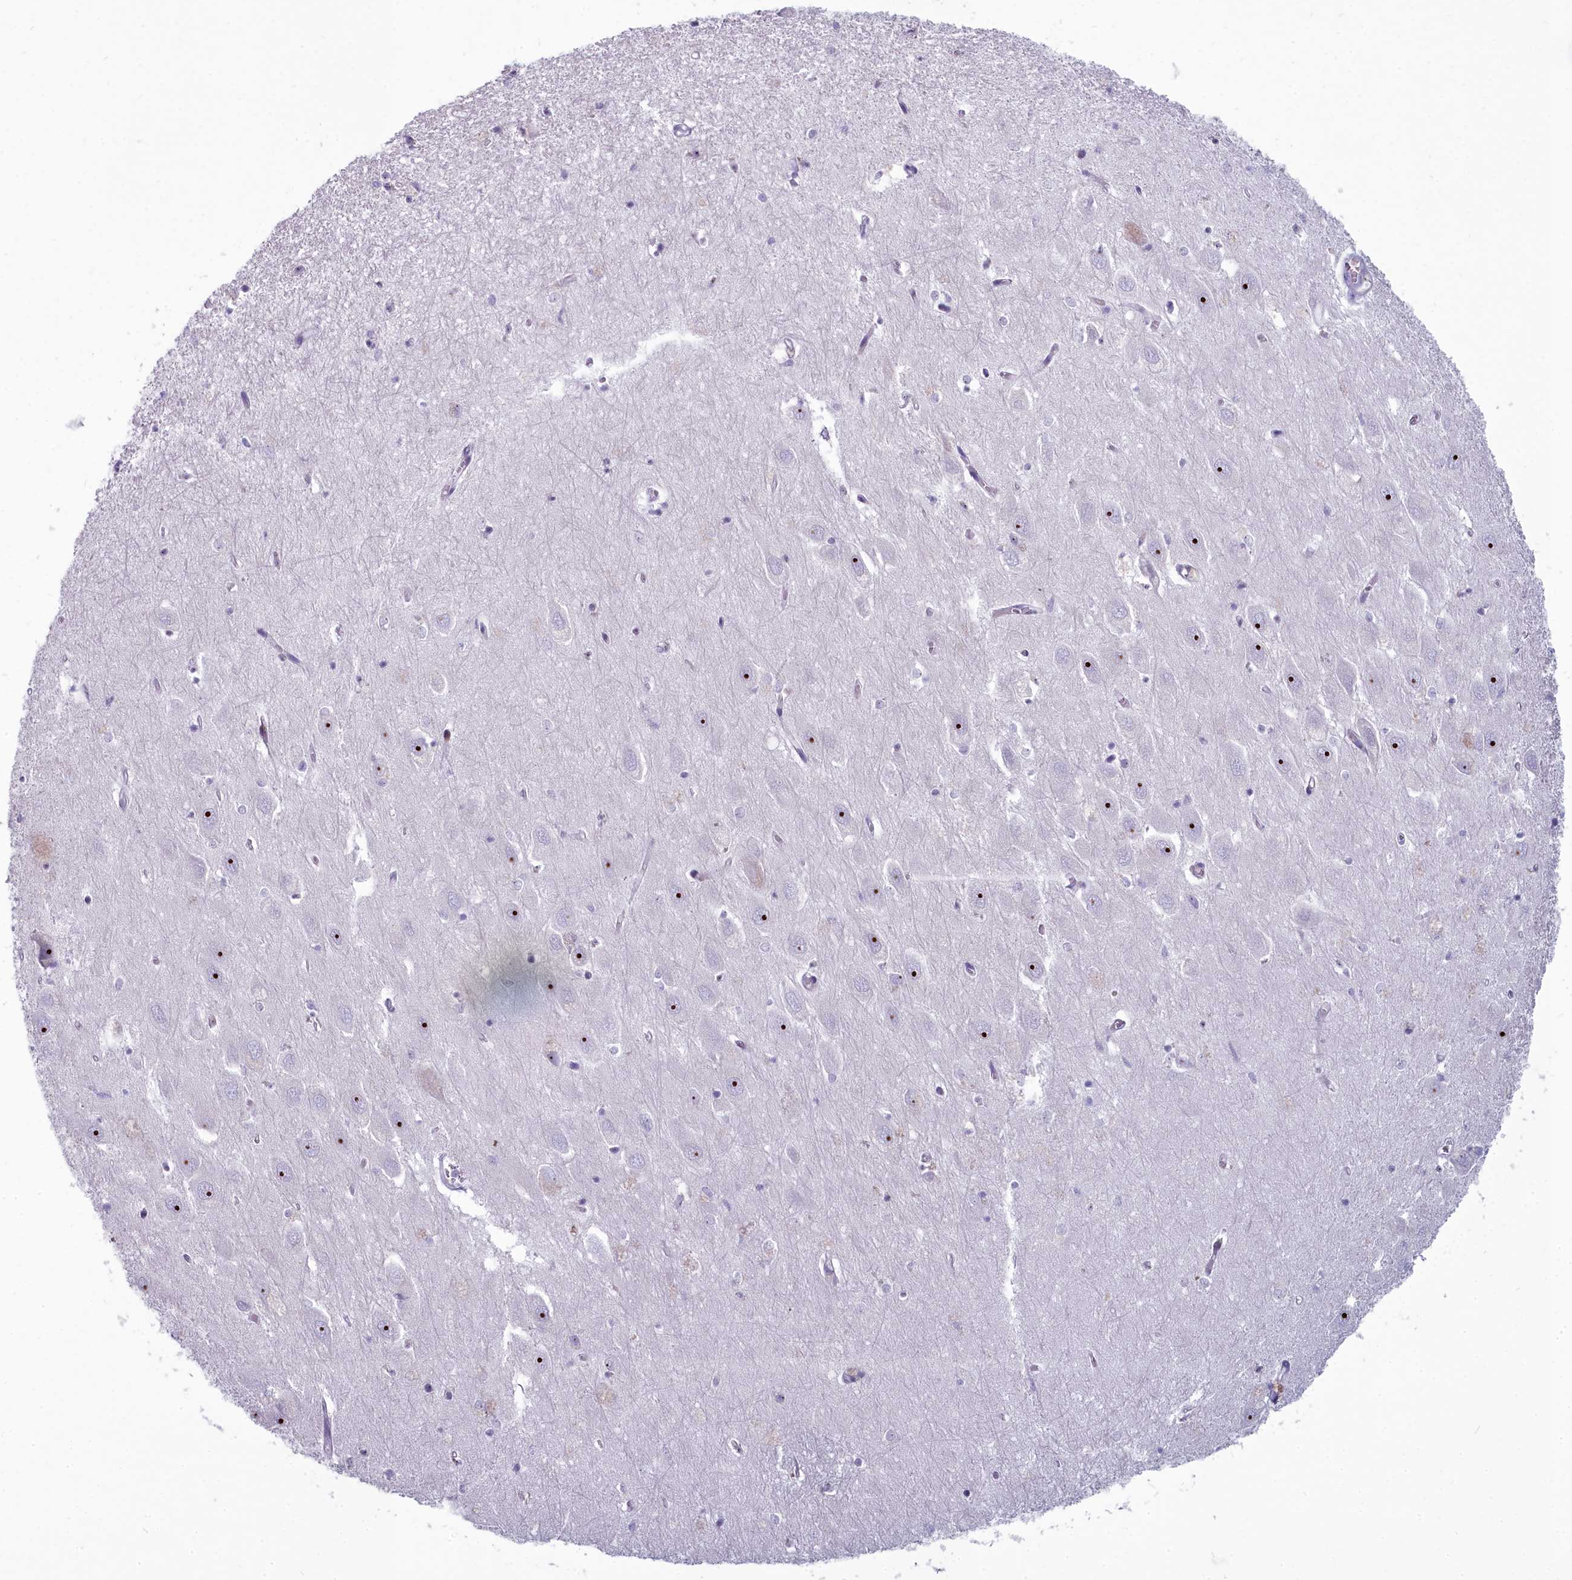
{"staining": {"intensity": "negative", "quantity": "none", "location": "none"}, "tissue": "hippocampus", "cell_type": "Glial cells", "image_type": "normal", "snomed": [{"axis": "morphology", "description": "Normal tissue, NOS"}, {"axis": "topography", "description": "Hippocampus"}], "caption": "This is an immunohistochemistry micrograph of normal hippocampus. There is no staining in glial cells.", "gene": "INSYN2A", "patient": {"sex": "female", "age": 64}}